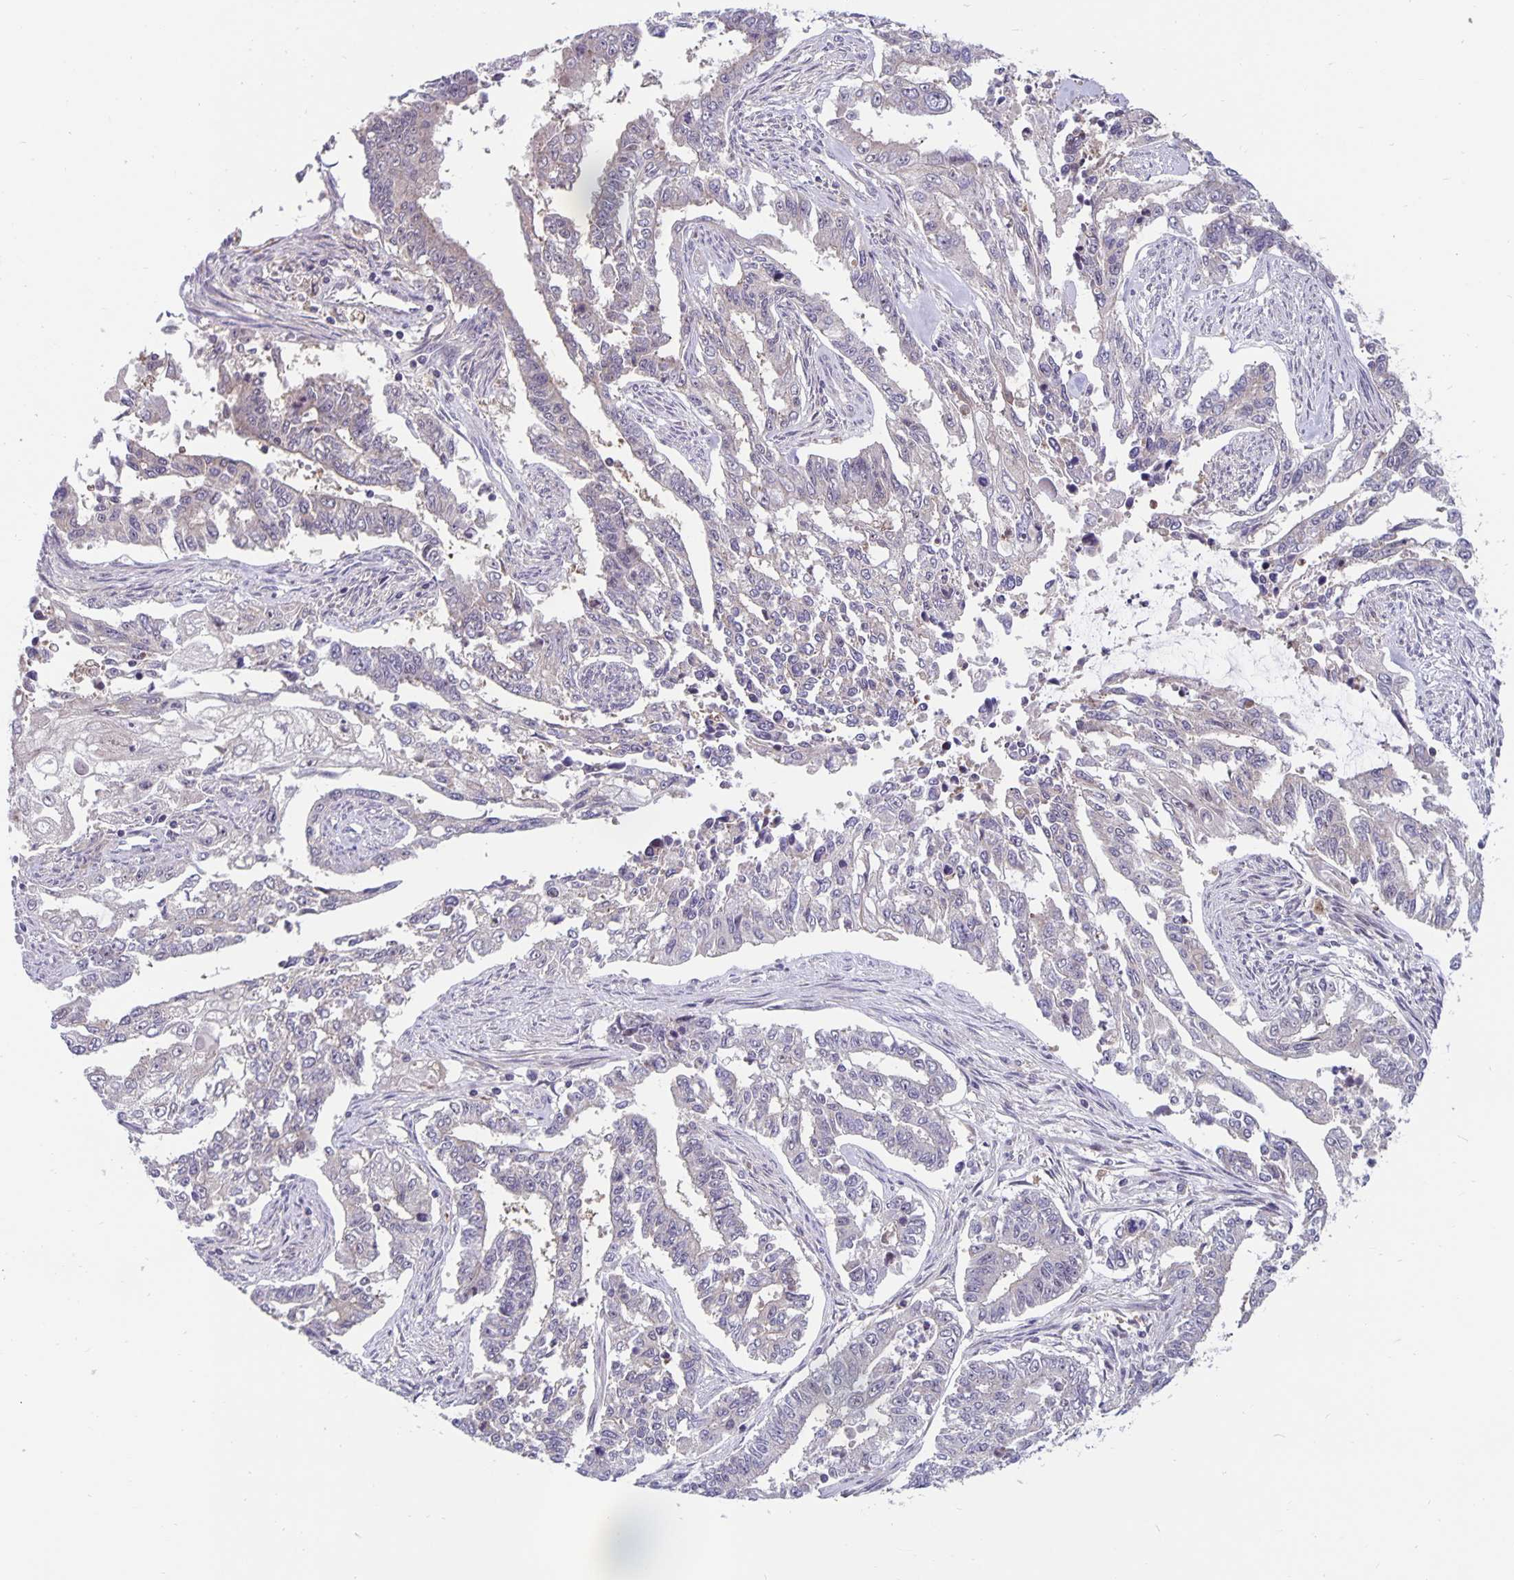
{"staining": {"intensity": "negative", "quantity": "none", "location": "none"}, "tissue": "endometrial cancer", "cell_type": "Tumor cells", "image_type": "cancer", "snomed": [{"axis": "morphology", "description": "Adenocarcinoma, NOS"}, {"axis": "topography", "description": "Uterus"}], "caption": "This is a micrograph of immunohistochemistry staining of adenocarcinoma (endometrial), which shows no expression in tumor cells.", "gene": "EXOC6B", "patient": {"sex": "female", "age": 59}}